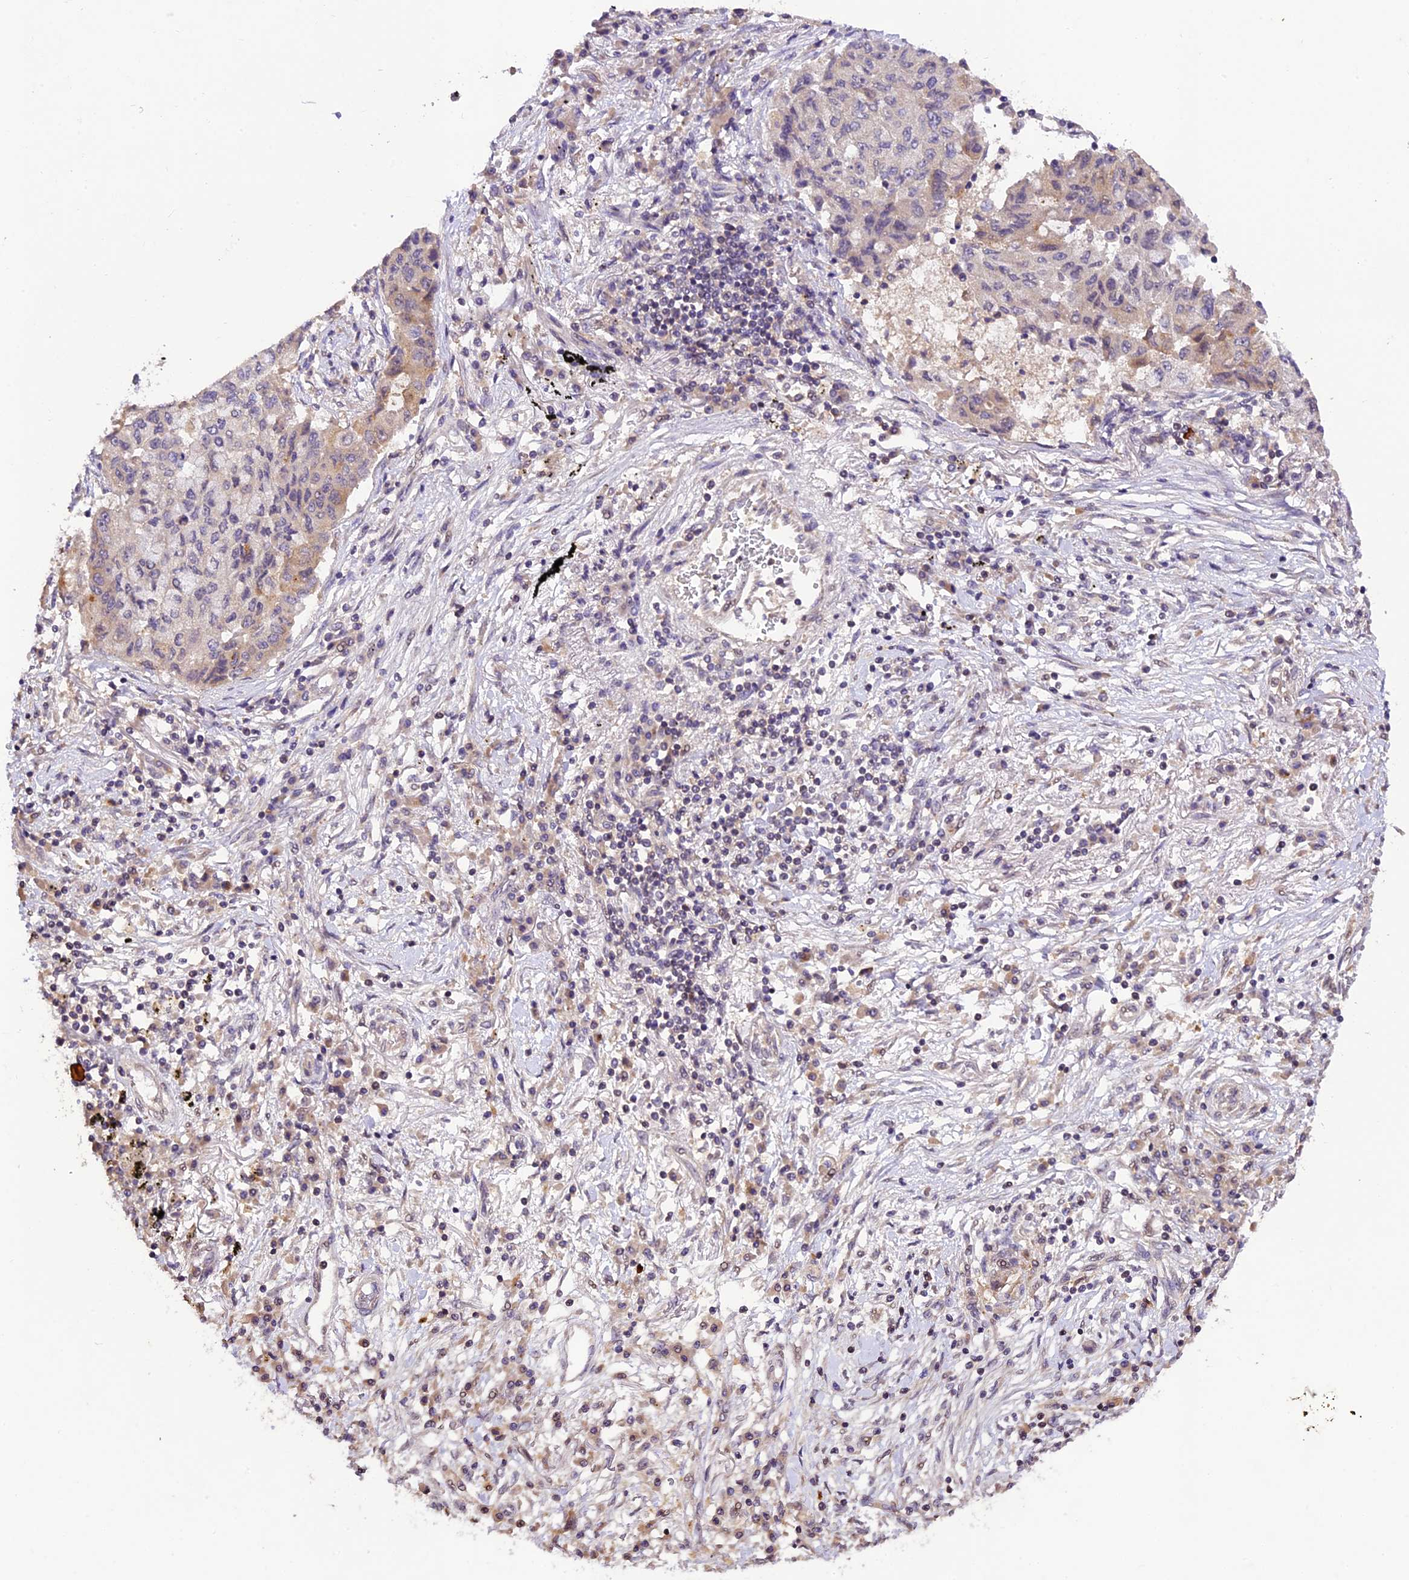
{"staining": {"intensity": "negative", "quantity": "none", "location": "none"}, "tissue": "lung cancer", "cell_type": "Tumor cells", "image_type": "cancer", "snomed": [{"axis": "morphology", "description": "Squamous cell carcinoma, NOS"}, {"axis": "topography", "description": "Lung"}], "caption": "An immunohistochemistry photomicrograph of squamous cell carcinoma (lung) is shown. There is no staining in tumor cells of squamous cell carcinoma (lung). The staining was performed using DAB to visualize the protein expression in brown, while the nuclei were stained in blue with hematoxylin (Magnification: 20x).", "gene": "DGKH", "patient": {"sex": "male", "age": 74}}